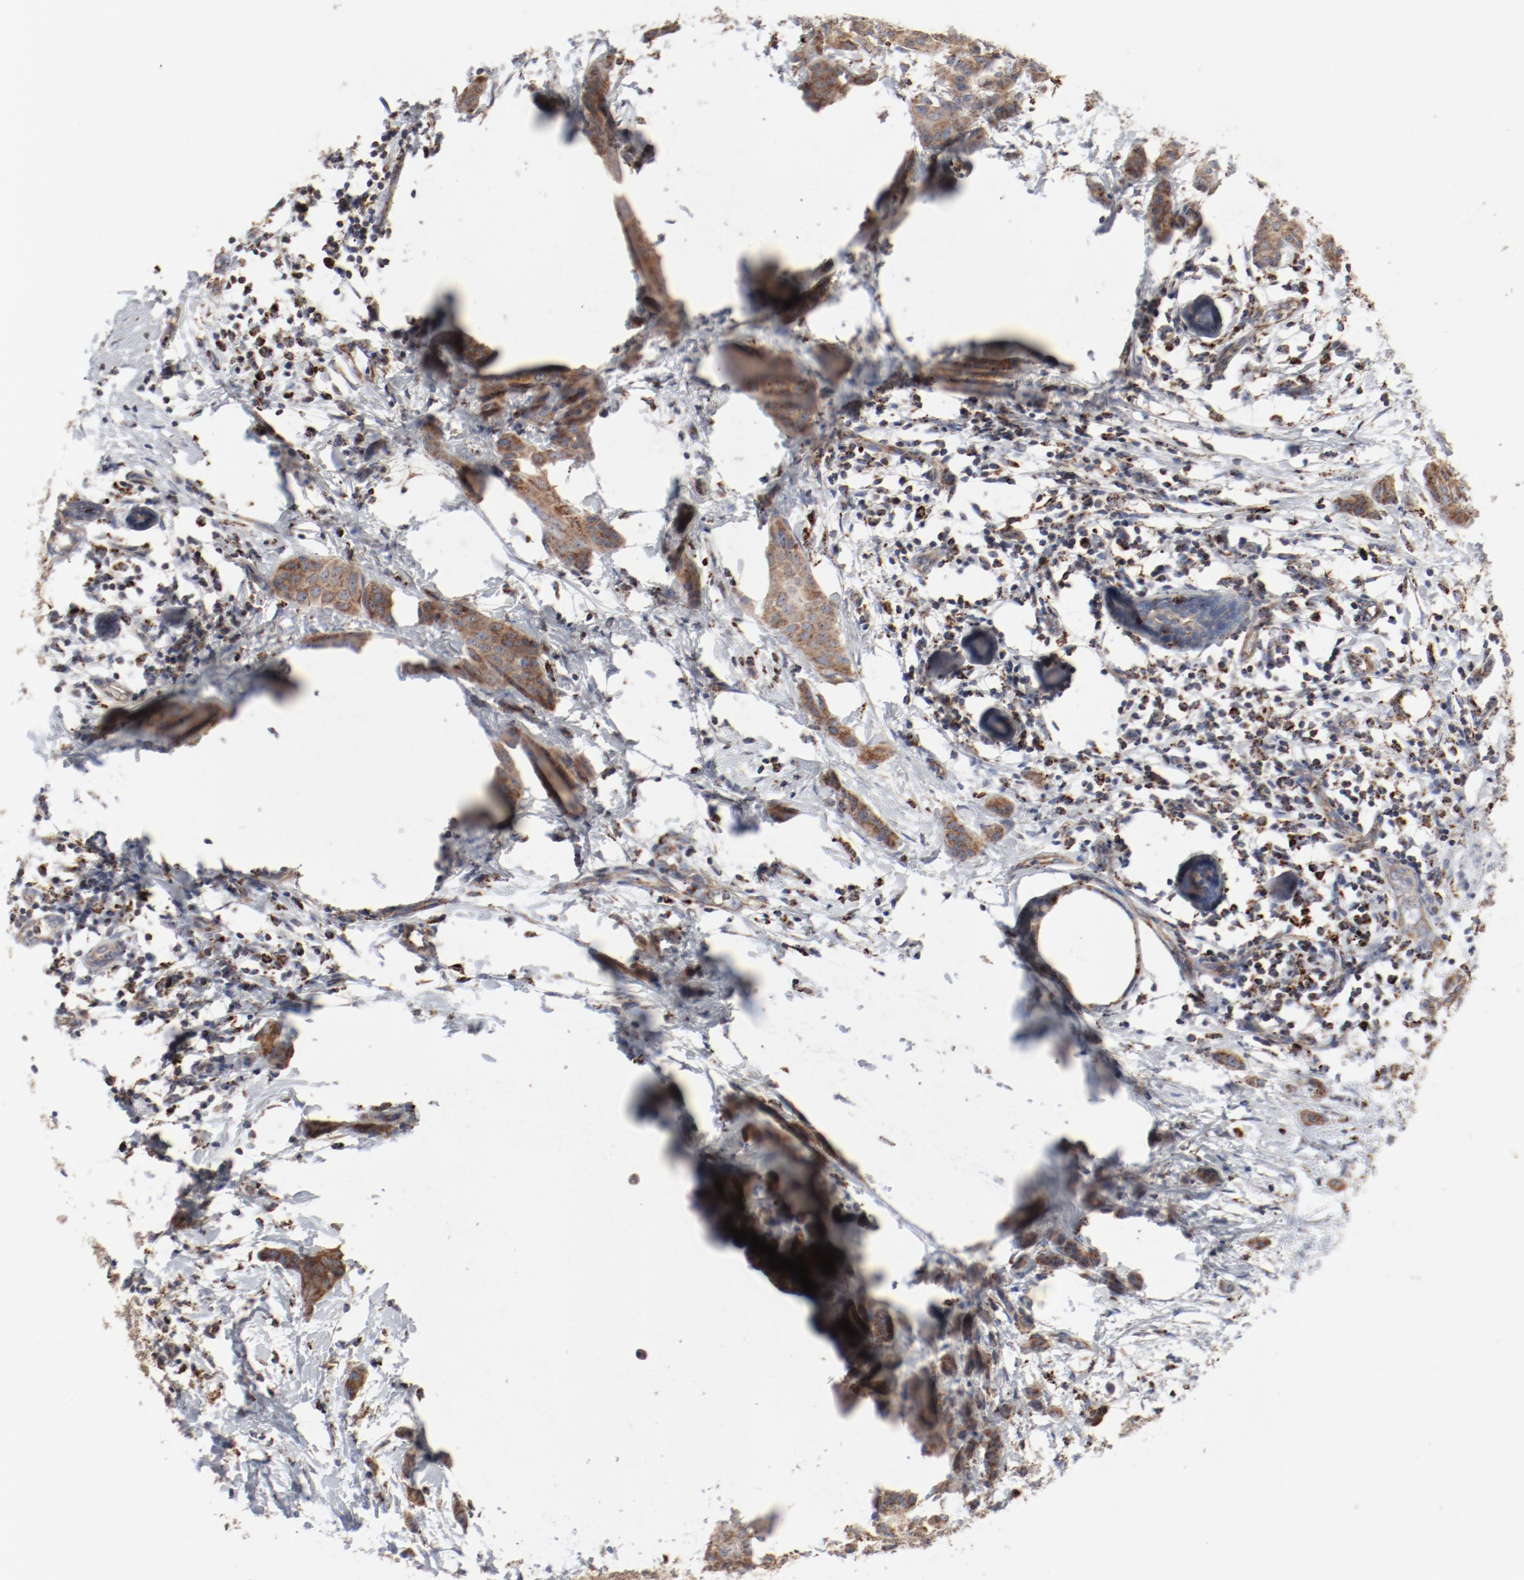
{"staining": {"intensity": "moderate", "quantity": ">75%", "location": "cytoplasmic/membranous"}, "tissue": "breast cancer", "cell_type": "Tumor cells", "image_type": "cancer", "snomed": [{"axis": "morphology", "description": "Duct carcinoma"}, {"axis": "topography", "description": "Breast"}], "caption": "Brown immunohistochemical staining in human infiltrating ductal carcinoma (breast) reveals moderate cytoplasmic/membranous positivity in about >75% of tumor cells.", "gene": "SETD3", "patient": {"sex": "female", "age": 40}}